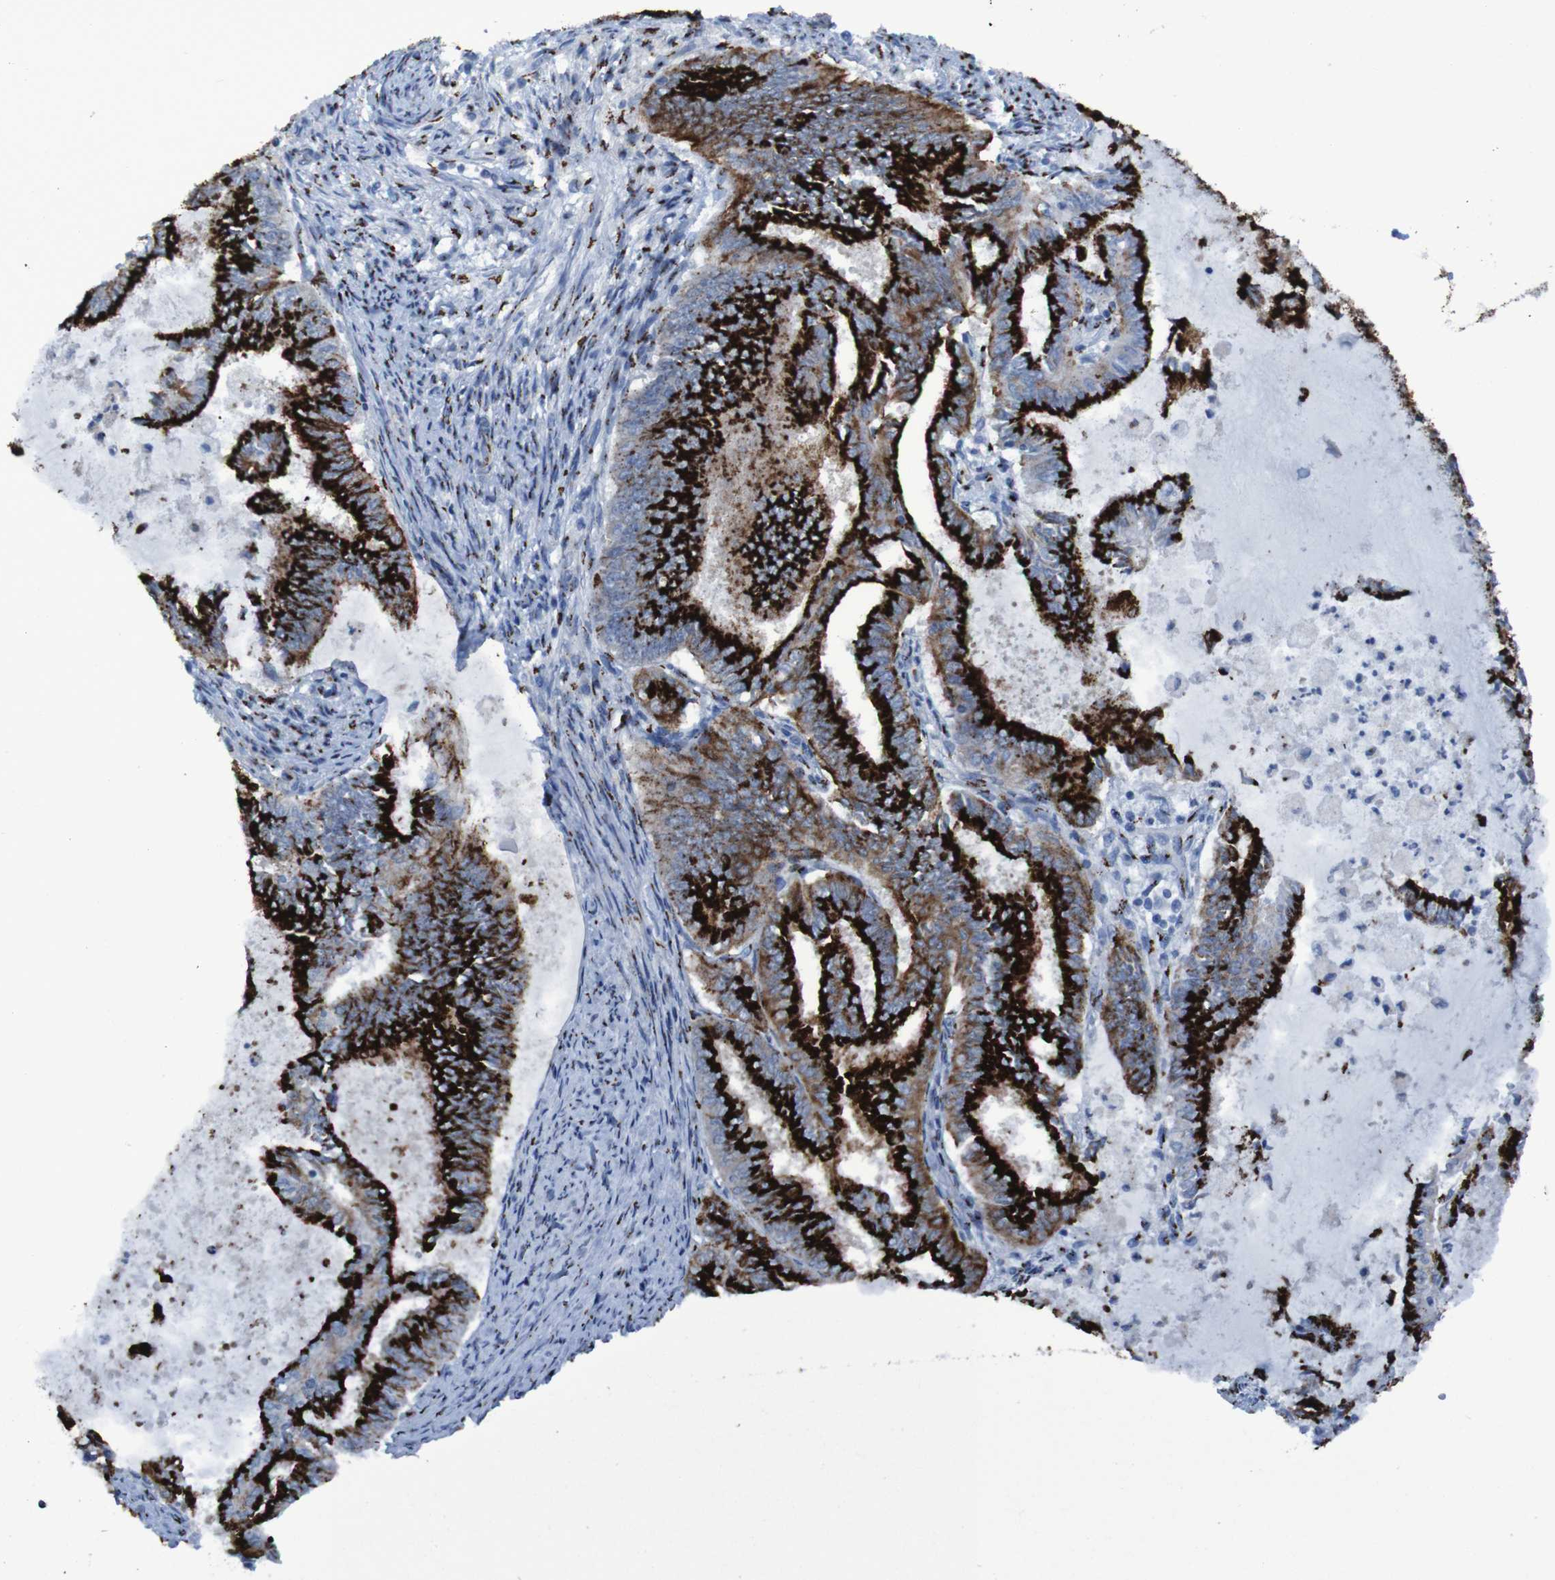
{"staining": {"intensity": "strong", "quantity": ">75%", "location": "cytoplasmic/membranous"}, "tissue": "endometrial cancer", "cell_type": "Tumor cells", "image_type": "cancer", "snomed": [{"axis": "morphology", "description": "Adenocarcinoma, NOS"}, {"axis": "topography", "description": "Endometrium"}], "caption": "A brown stain highlights strong cytoplasmic/membranous positivity of a protein in endometrial cancer tumor cells. Using DAB (3,3'-diaminobenzidine) (brown) and hematoxylin (blue) stains, captured at high magnification using brightfield microscopy.", "gene": "GOLM1", "patient": {"sex": "female", "age": 86}}